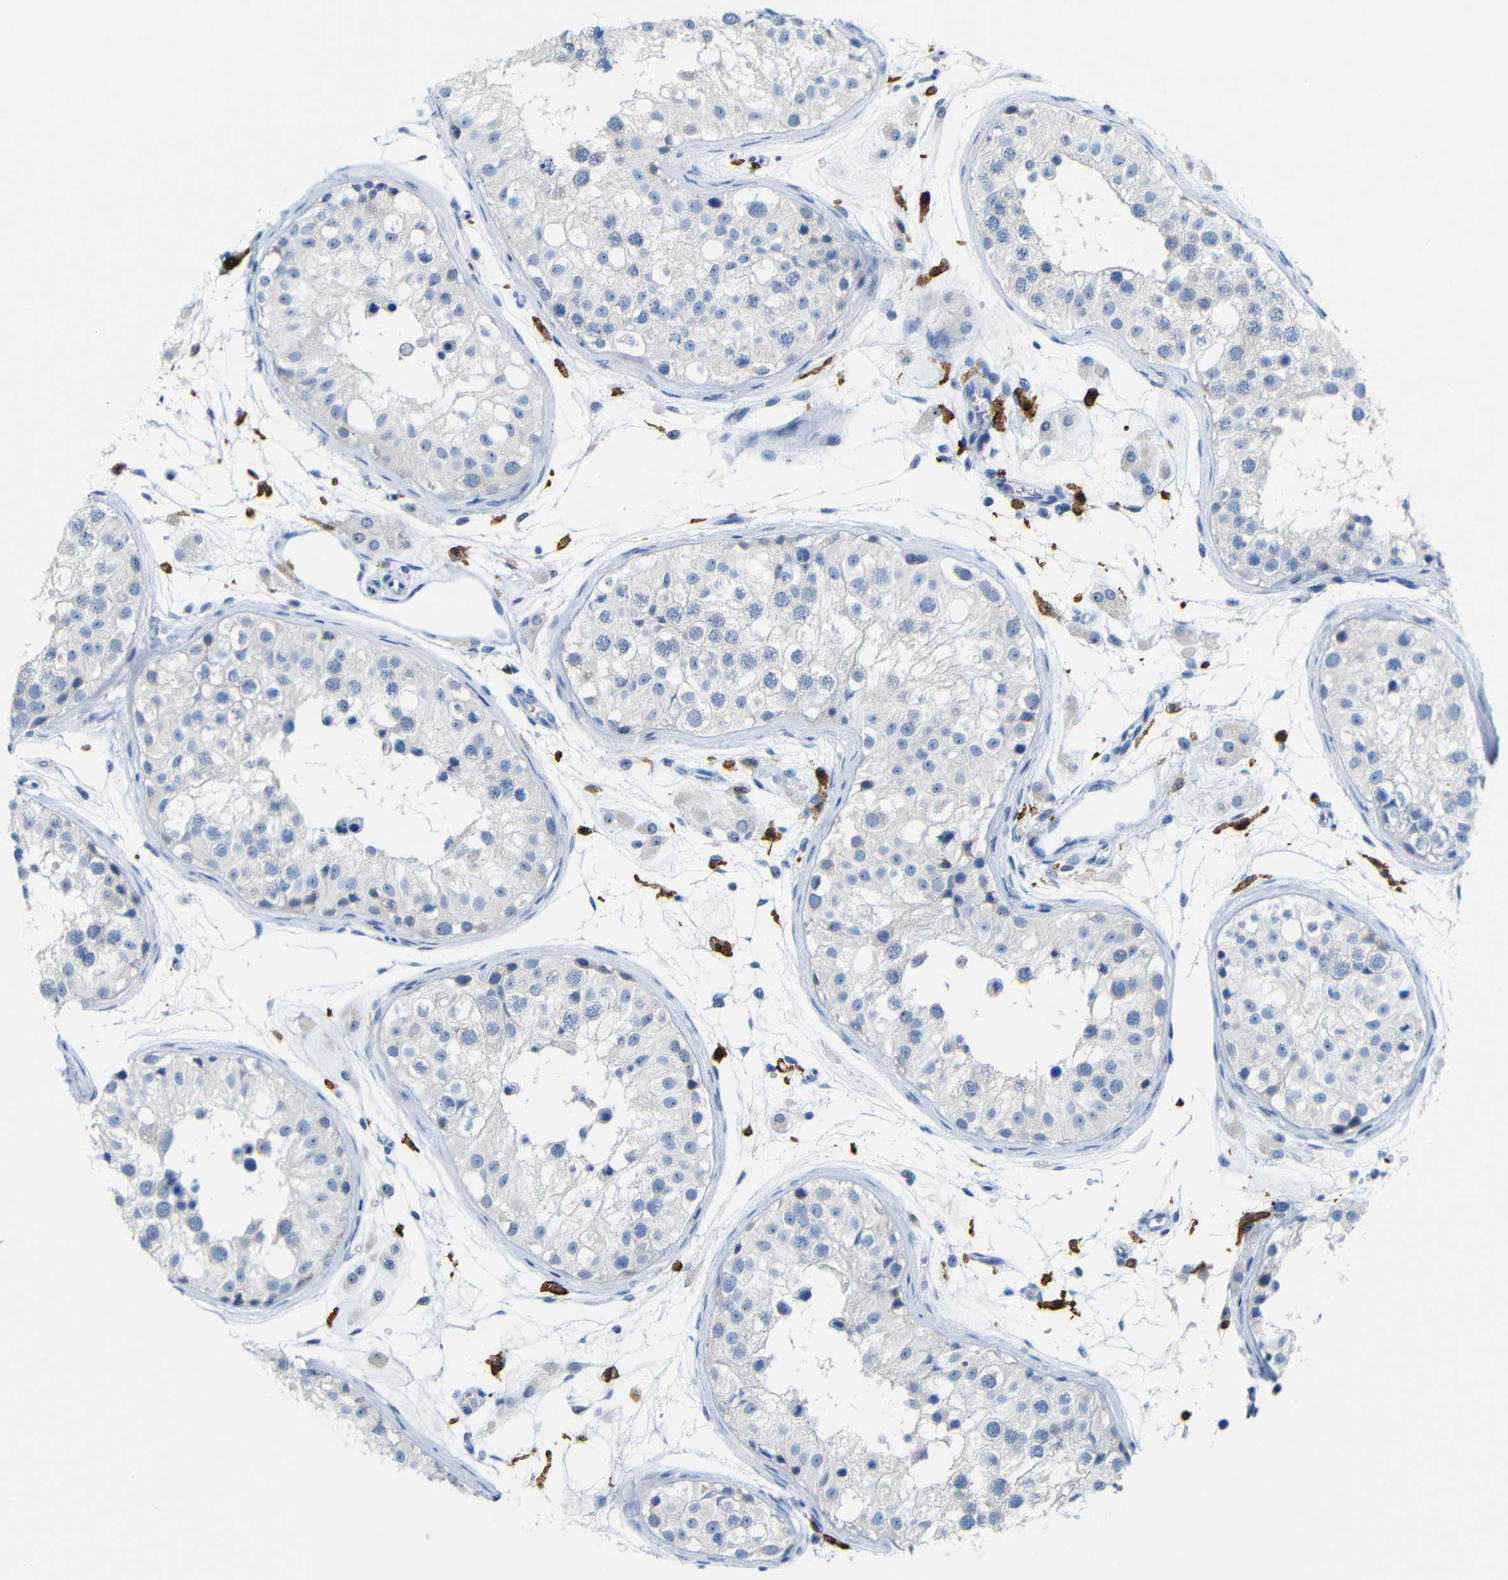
{"staining": {"intensity": "moderate", "quantity": "<25%", "location": "cytoplasmic/membranous,nuclear"}, "tissue": "testis", "cell_type": "Cells in seminiferous ducts", "image_type": "normal", "snomed": [{"axis": "morphology", "description": "Normal tissue, NOS"}, {"axis": "morphology", "description": "Adenocarcinoma, metastatic, NOS"}, {"axis": "topography", "description": "Testis"}], "caption": "High-power microscopy captured an IHC photomicrograph of normal testis, revealing moderate cytoplasmic/membranous,nuclear expression in about <25% of cells in seminiferous ducts.", "gene": "C1orf210", "patient": {"sex": "male", "age": 26}}